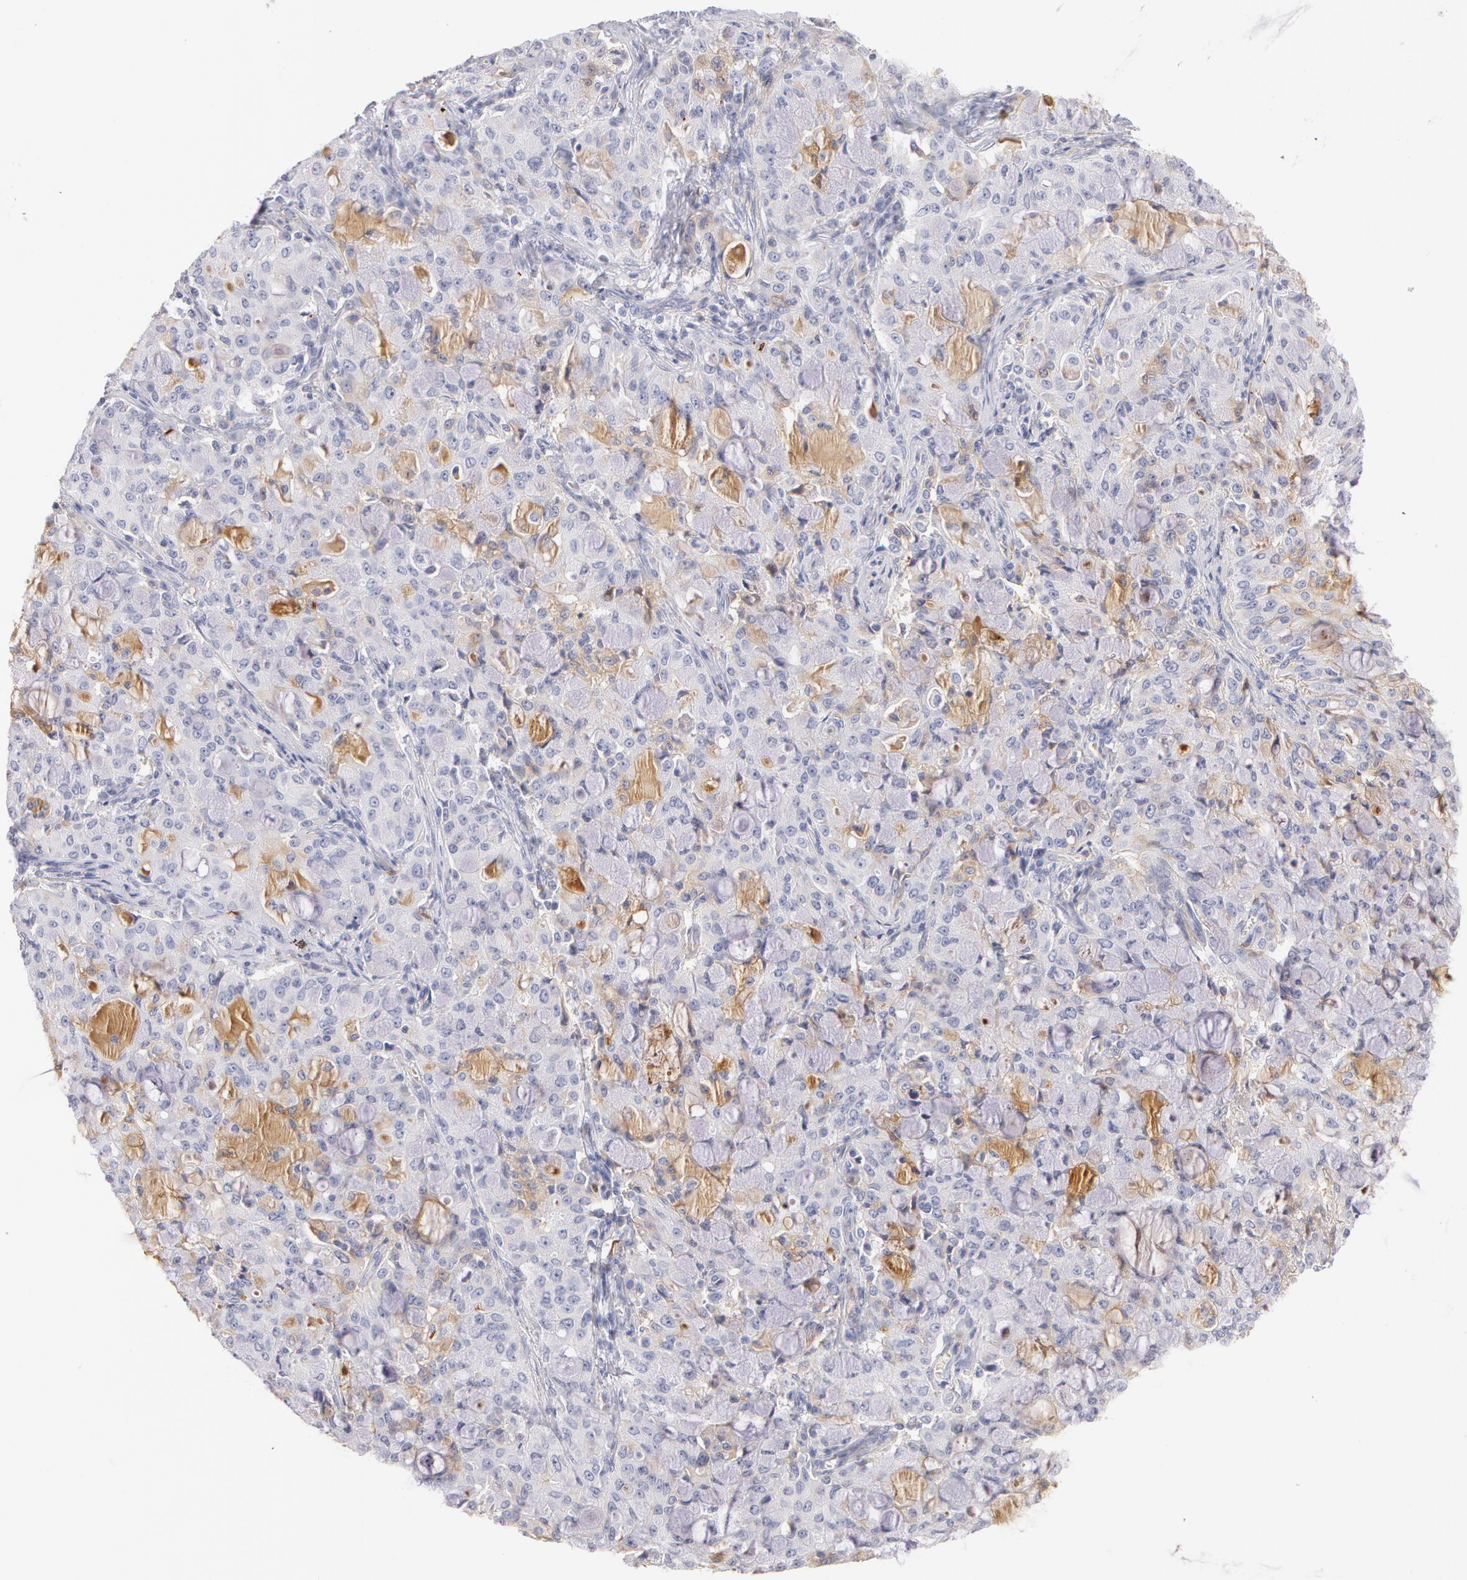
{"staining": {"intensity": "negative", "quantity": "none", "location": "none"}, "tissue": "lung cancer", "cell_type": "Tumor cells", "image_type": "cancer", "snomed": [{"axis": "morphology", "description": "Adenocarcinoma, NOS"}, {"axis": "topography", "description": "Lung"}], "caption": "DAB (3,3'-diaminobenzidine) immunohistochemical staining of lung adenocarcinoma reveals no significant expression in tumor cells.", "gene": "AHSG", "patient": {"sex": "female", "age": 44}}